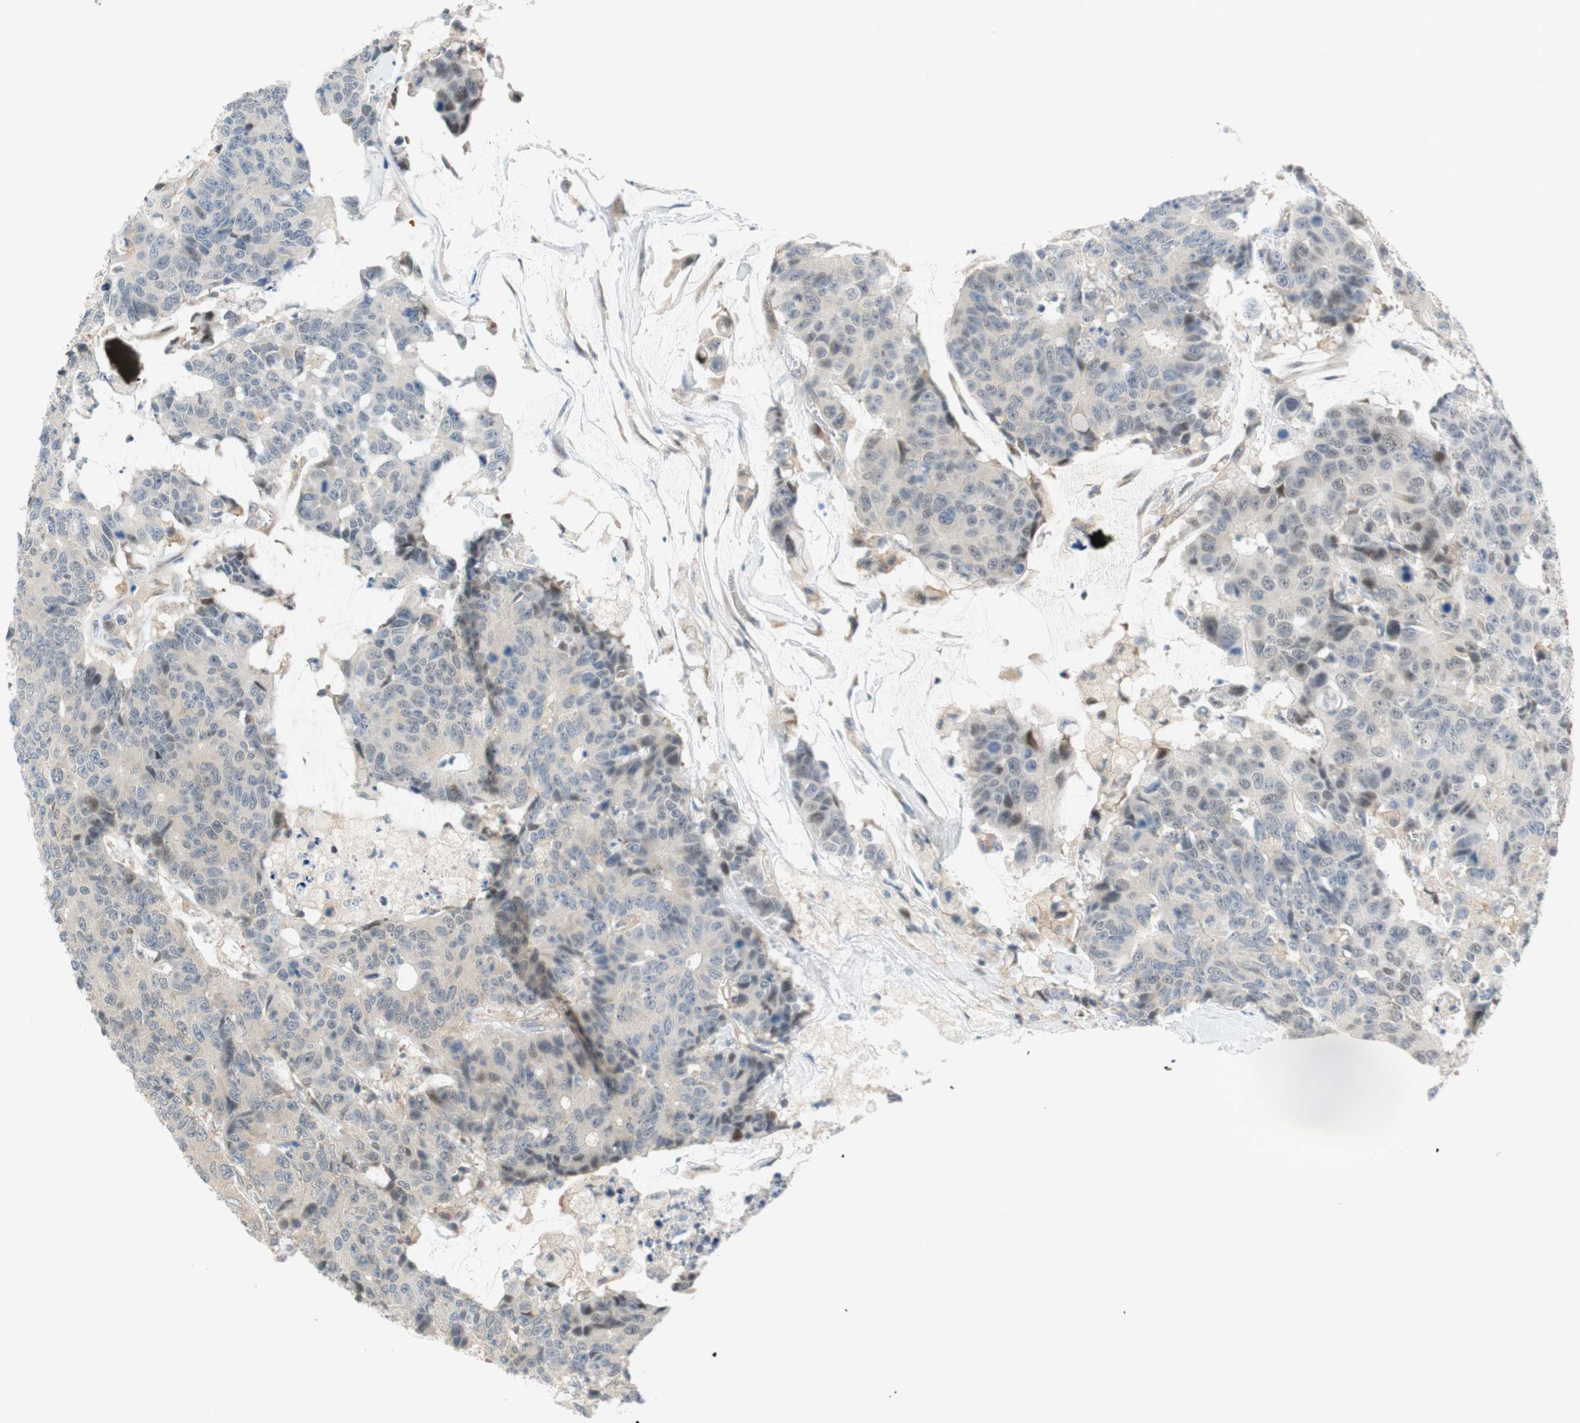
{"staining": {"intensity": "negative", "quantity": "none", "location": "none"}, "tissue": "colorectal cancer", "cell_type": "Tumor cells", "image_type": "cancer", "snomed": [{"axis": "morphology", "description": "Adenocarcinoma, NOS"}, {"axis": "topography", "description": "Colon"}], "caption": "IHC of adenocarcinoma (colorectal) displays no expression in tumor cells.", "gene": "GATD1", "patient": {"sex": "female", "age": 86}}